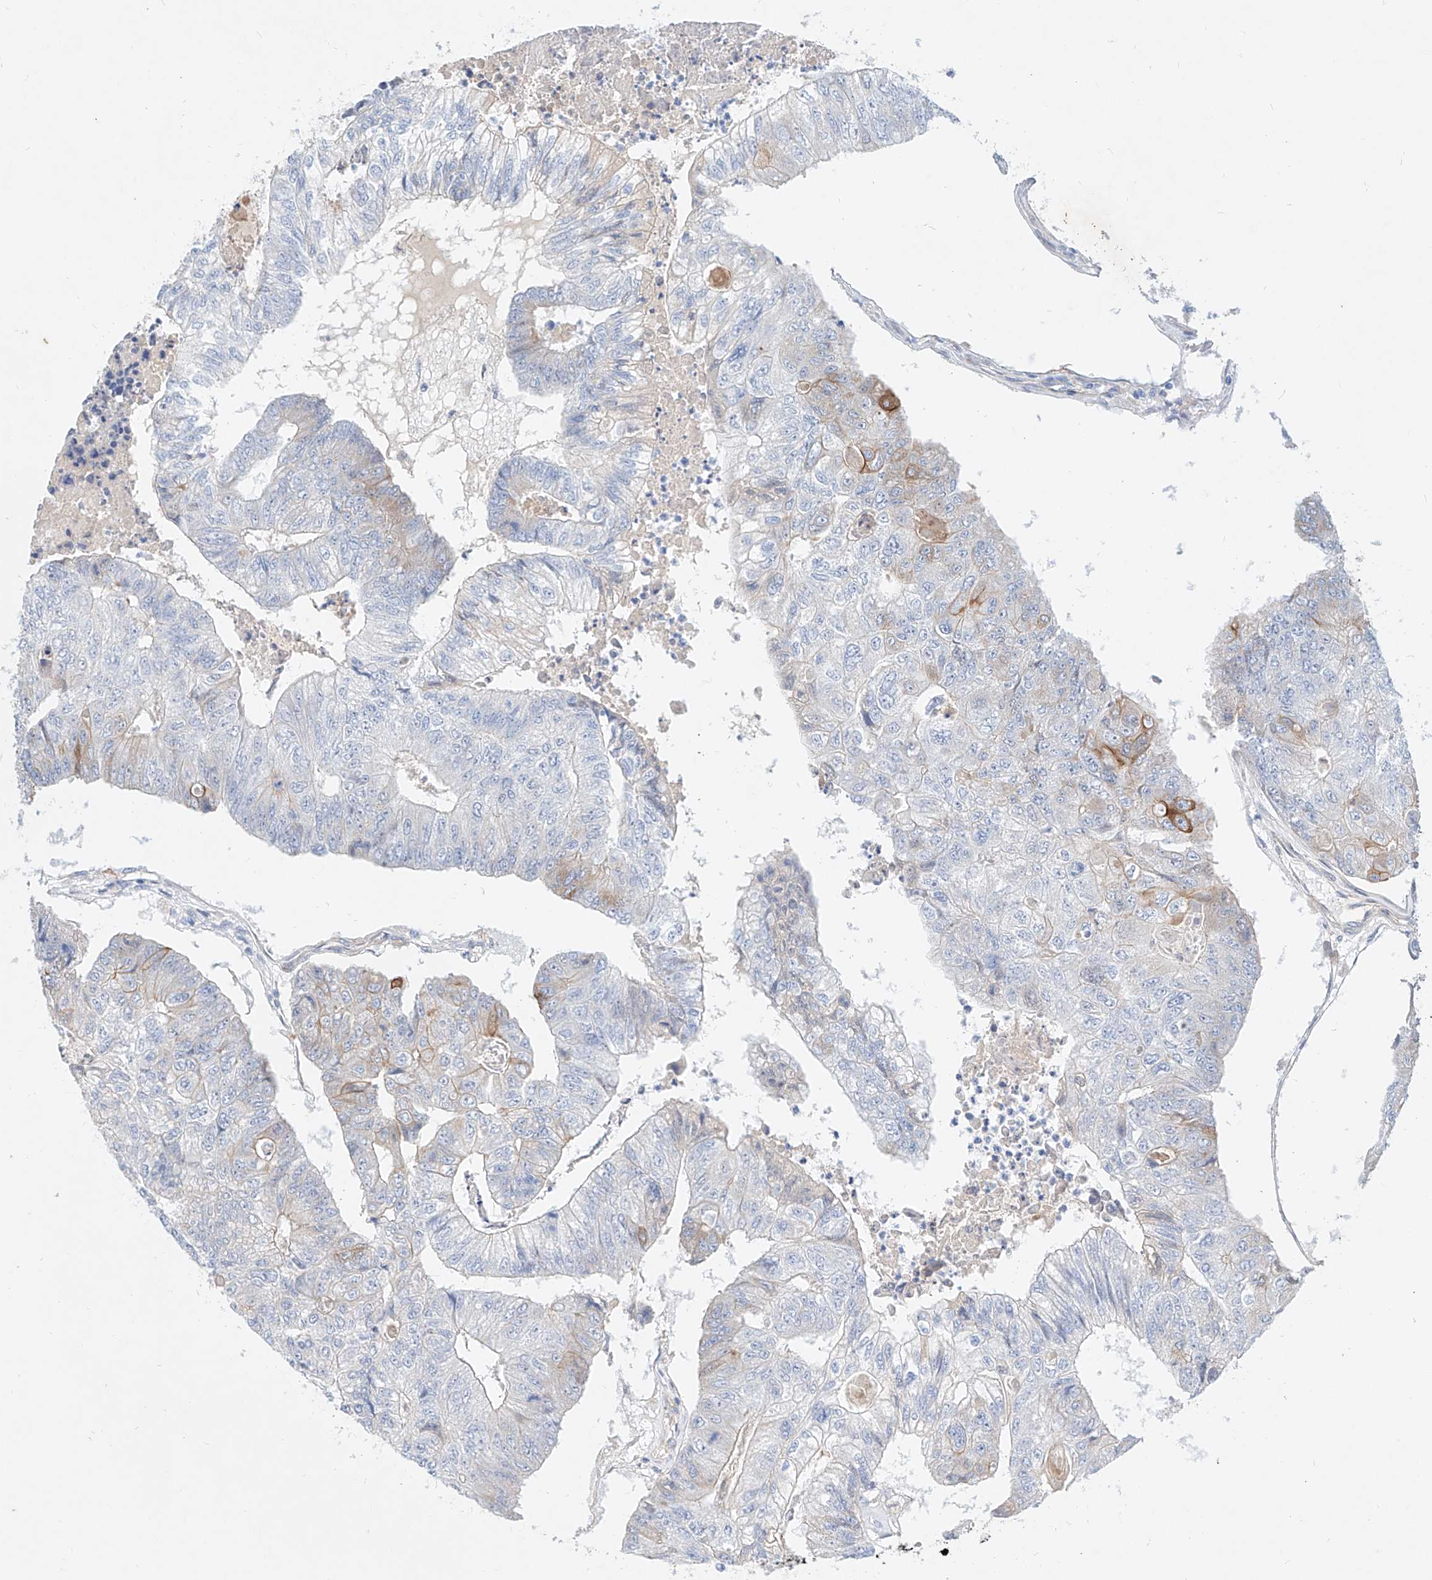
{"staining": {"intensity": "moderate", "quantity": "<25%", "location": "cytoplasmic/membranous"}, "tissue": "colorectal cancer", "cell_type": "Tumor cells", "image_type": "cancer", "snomed": [{"axis": "morphology", "description": "Adenocarcinoma, NOS"}, {"axis": "topography", "description": "Colon"}], "caption": "Immunohistochemistry (IHC) (DAB (3,3'-diaminobenzidine)) staining of colorectal cancer (adenocarcinoma) shows moderate cytoplasmic/membranous protein staining in approximately <25% of tumor cells.", "gene": "SBSPON", "patient": {"sex": "female", "age": 67}}